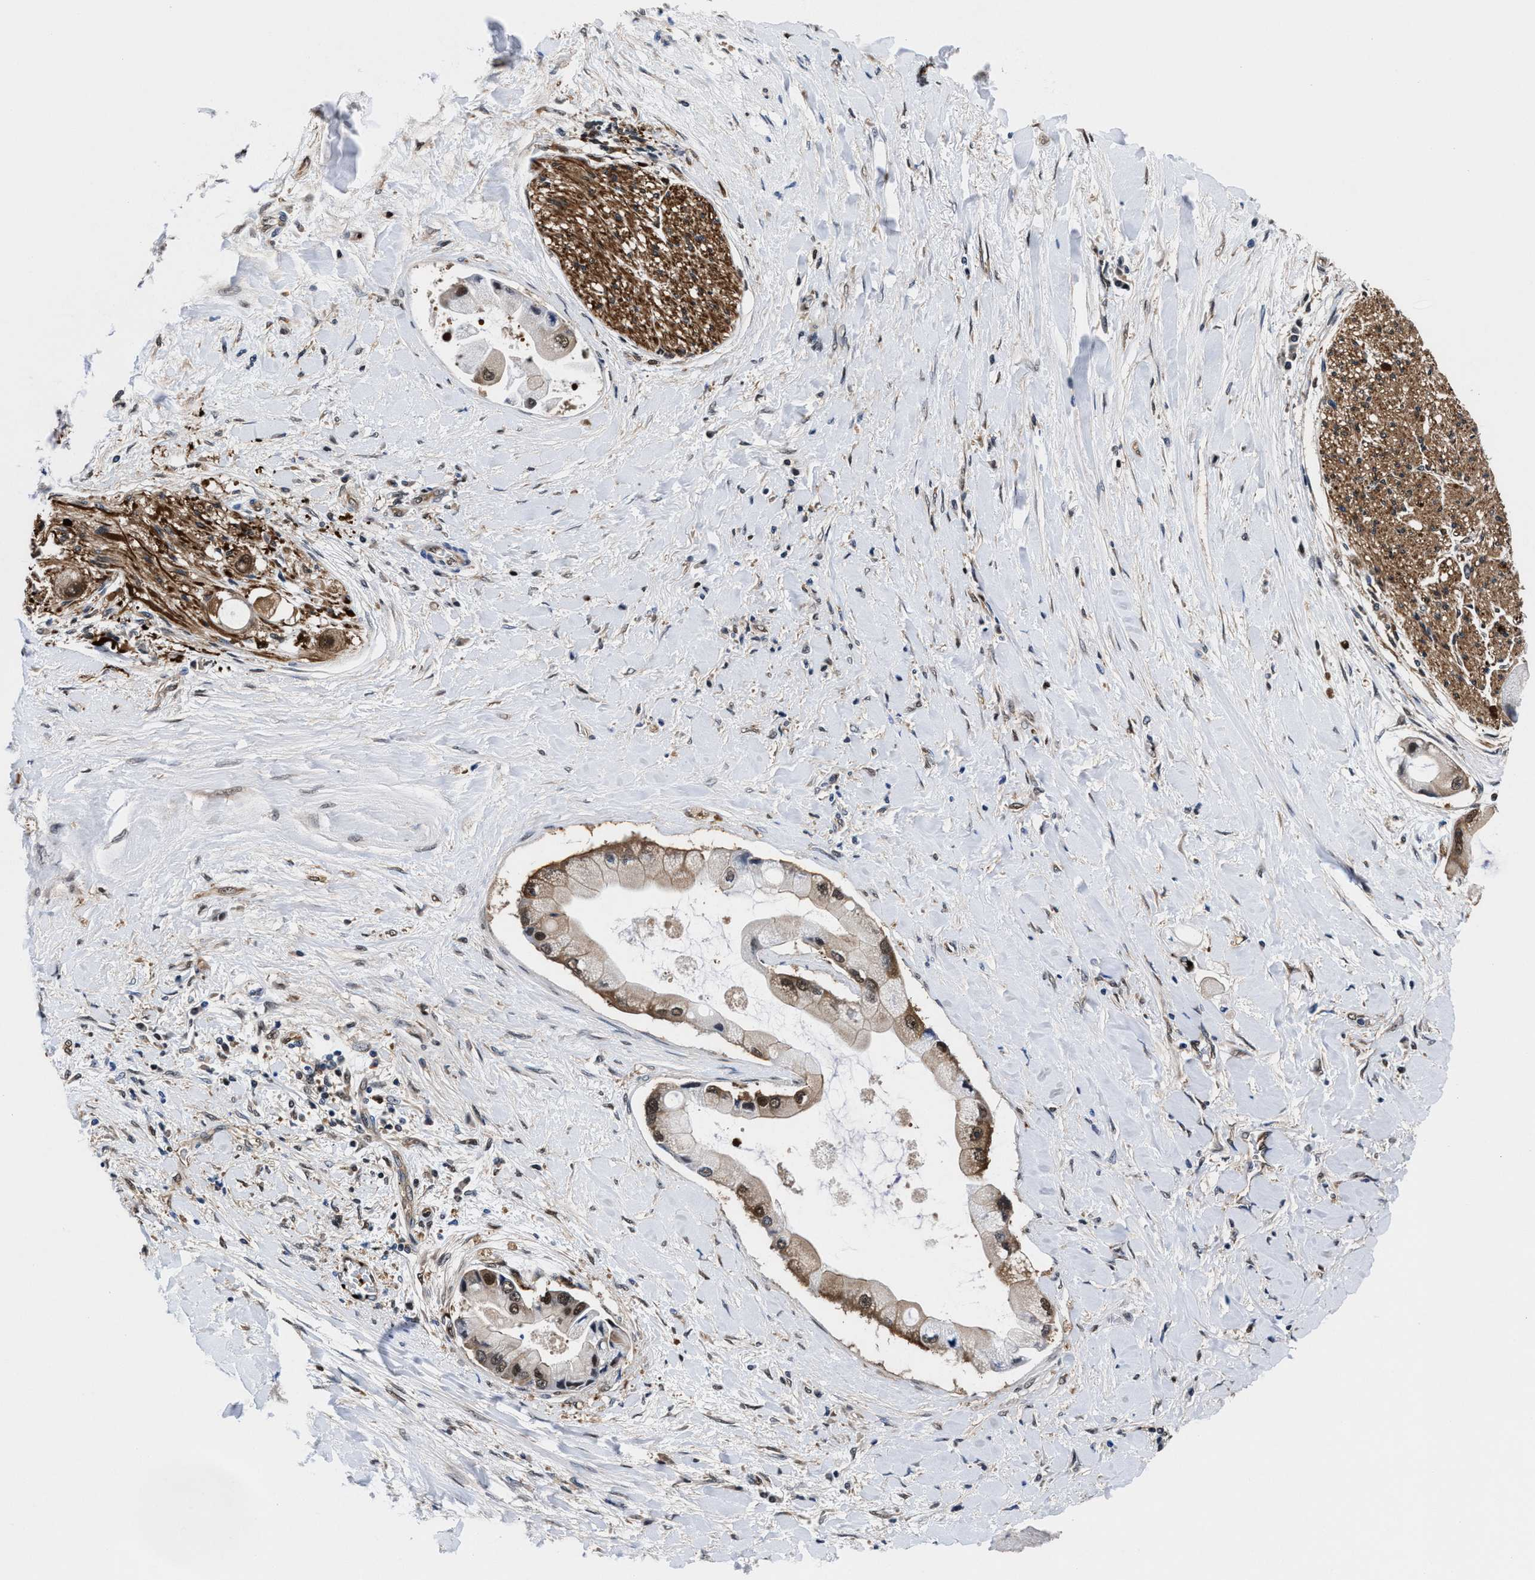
{"staining": {"intensity": "moderate", "quantity": ">75%", "location": "cytoplasmic/membranous,nuclear"}, "tissue": "liver cancer", "cell_type": "Tumor cells", "image_type": "cancer", "snomed": [{"axis": "morphology", "description": "Cholangiocarcinoma"}, {"axis": "topography", "description": "Liver"}], "caption": "Protein staining of liver cholangiocarcinoma tissue shows moderate cytoplasmic/membranous and nuclear positivity in about >75% of tumor cells.", "gene": "ACLY", "patient": {"sex": "male", "age": 50}}